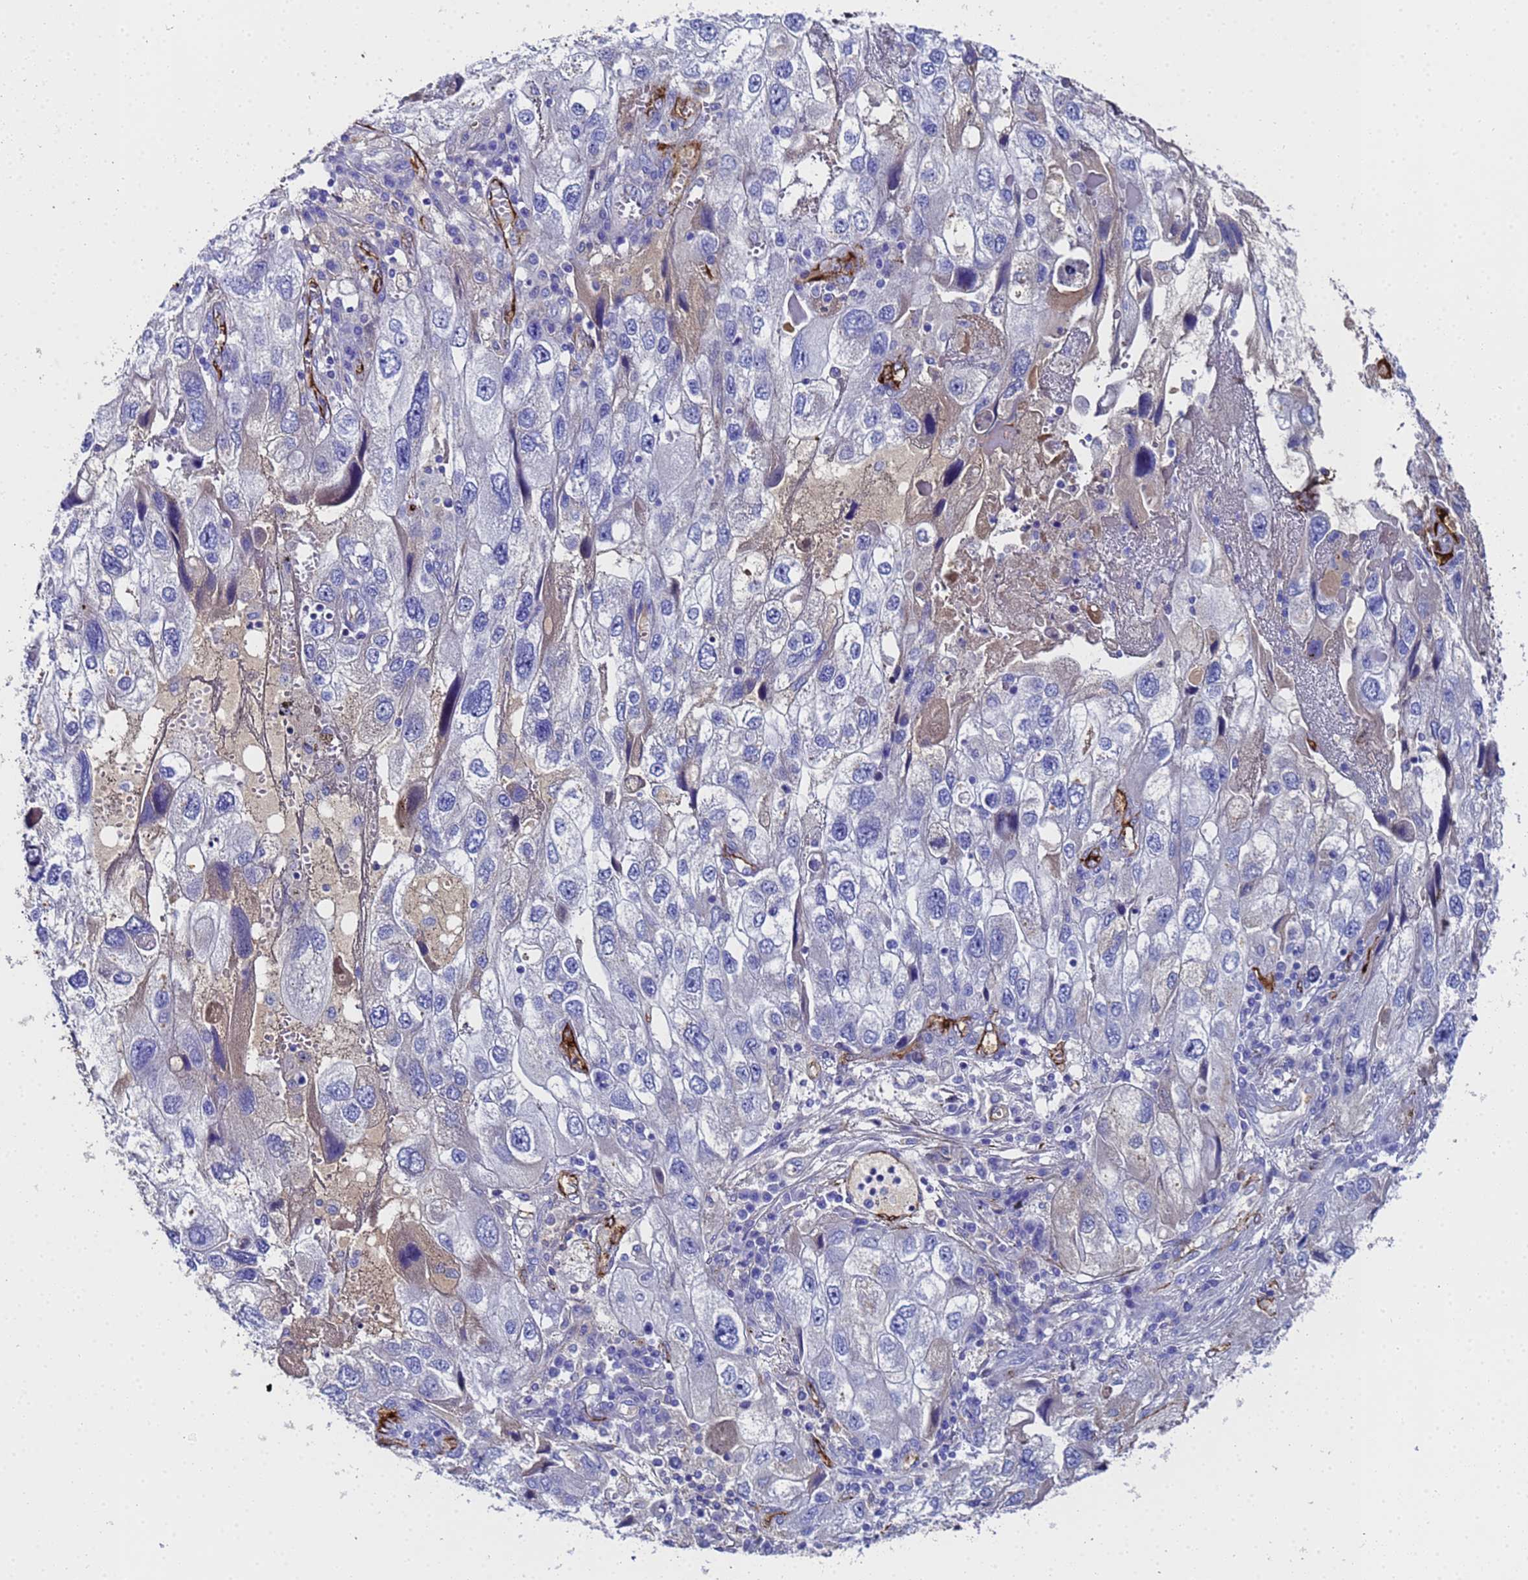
{"staining": {"intensity": "negative", "quantity": "none", "location": "none"}, "tissue": "endometrial cancer", "cell_type": "Tumor cells", "image_type": "cancer", "snomed": [{"axis": "morphology", "description": "Adenocarcinoma, NOS"}, {"axis": "topography", "description": "Endometrium"}], "caption": "Tumor cells are negative for protein expression in human endometrial cancer.", "gene": "ADIPOQ", "patient": {"sex": "female", "age": 49}}